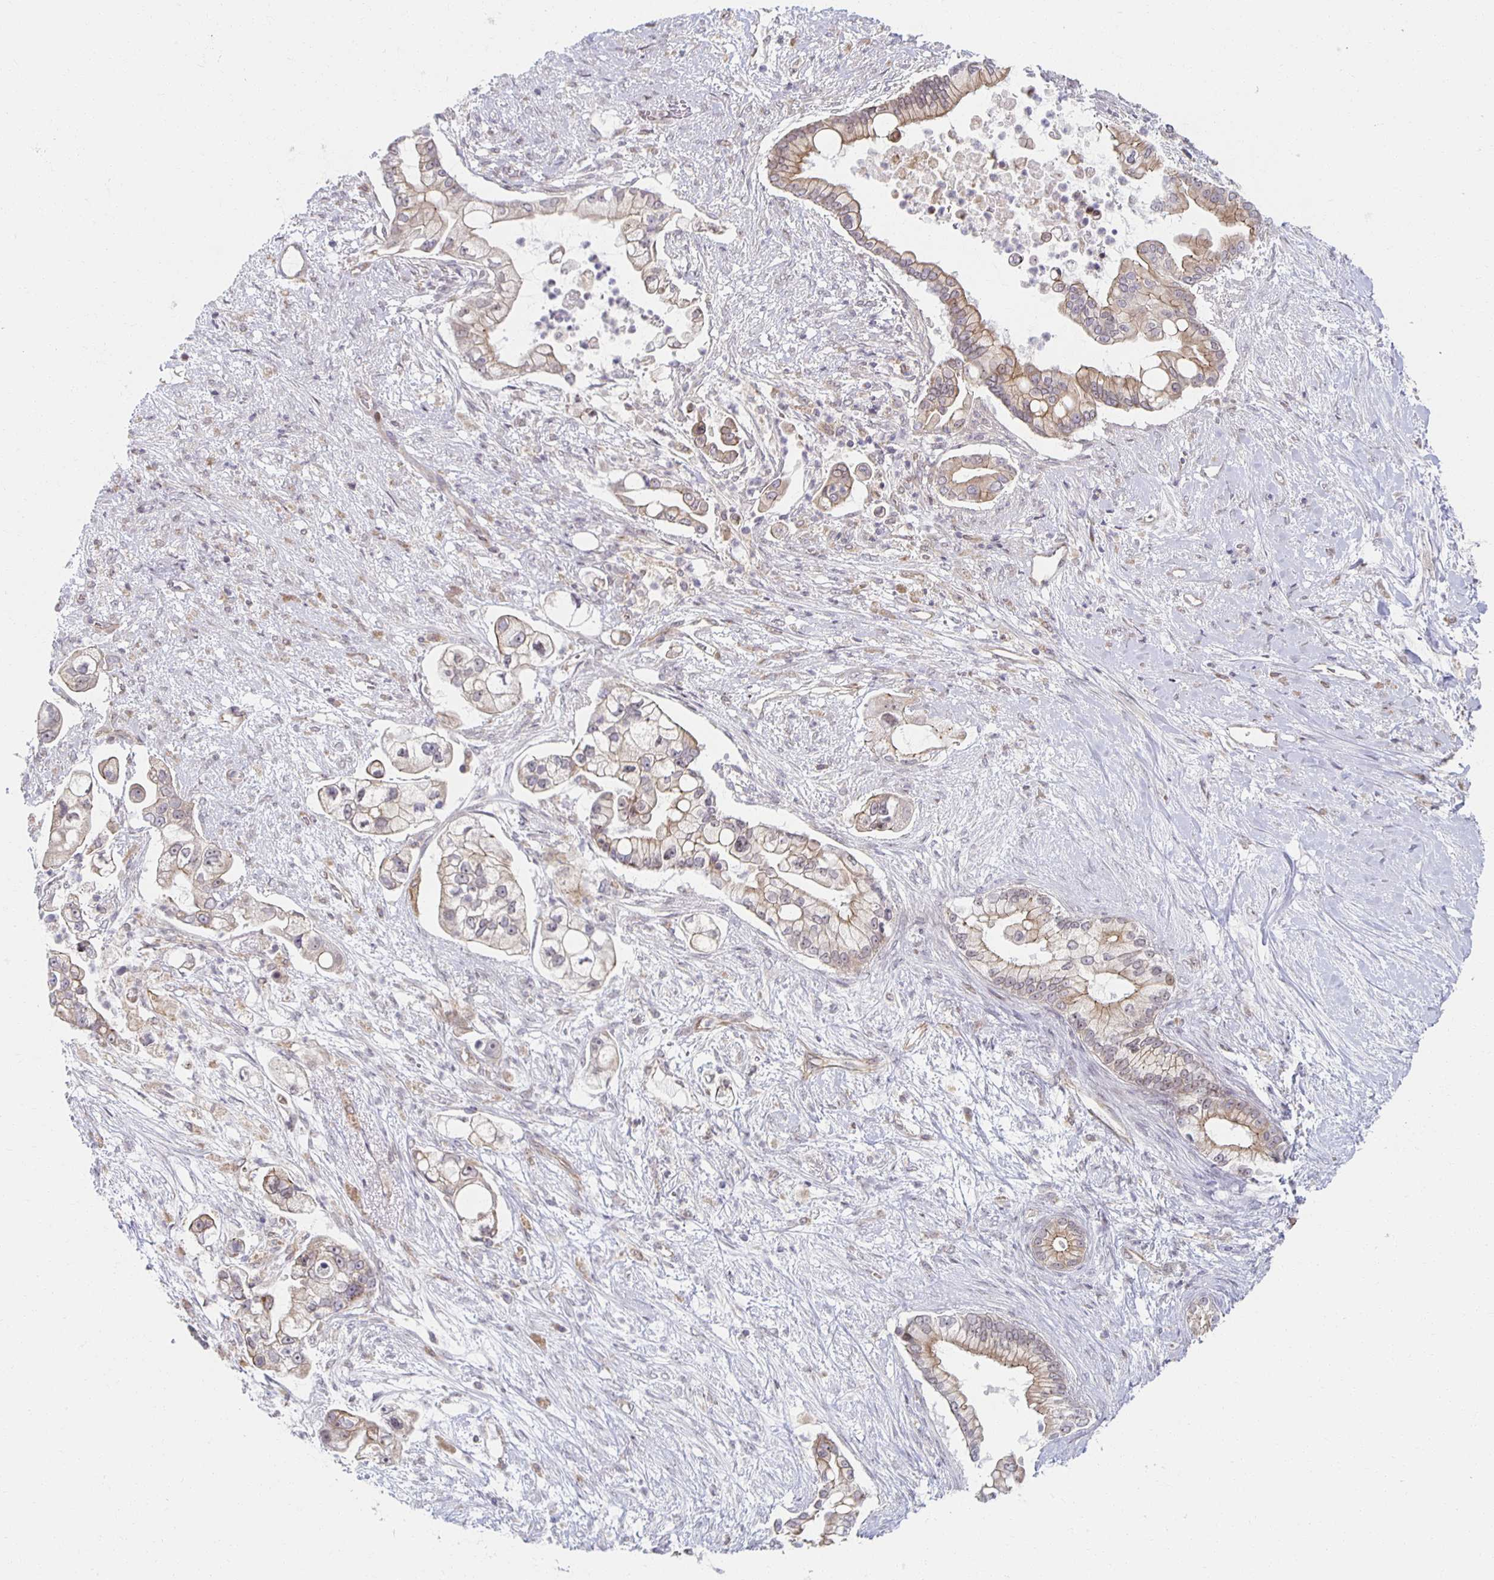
{"staining": {"intensity": "moderate", "quantity": "25%-75%", "location": "cytoplasmic/membranous"}, "tissue": "pancreatic cancer", "cell_type": "Tumor cells", "image_type": "cancer", "snomed": [{"axis": "morphology", "description": "Adenocarcinoma, NOS"}, {"axis": "topography", "description": "Pancreas"}], "caption": "Moderate cytoplasmic/membranous positivity for a protein is present in about 25%-75% of tumor cells of pancreatic adenocarcinoma using immunohistochemistry (IHC).", "gene": "HCFC1R1", "patient": {"sex": "female", "age": 69}}